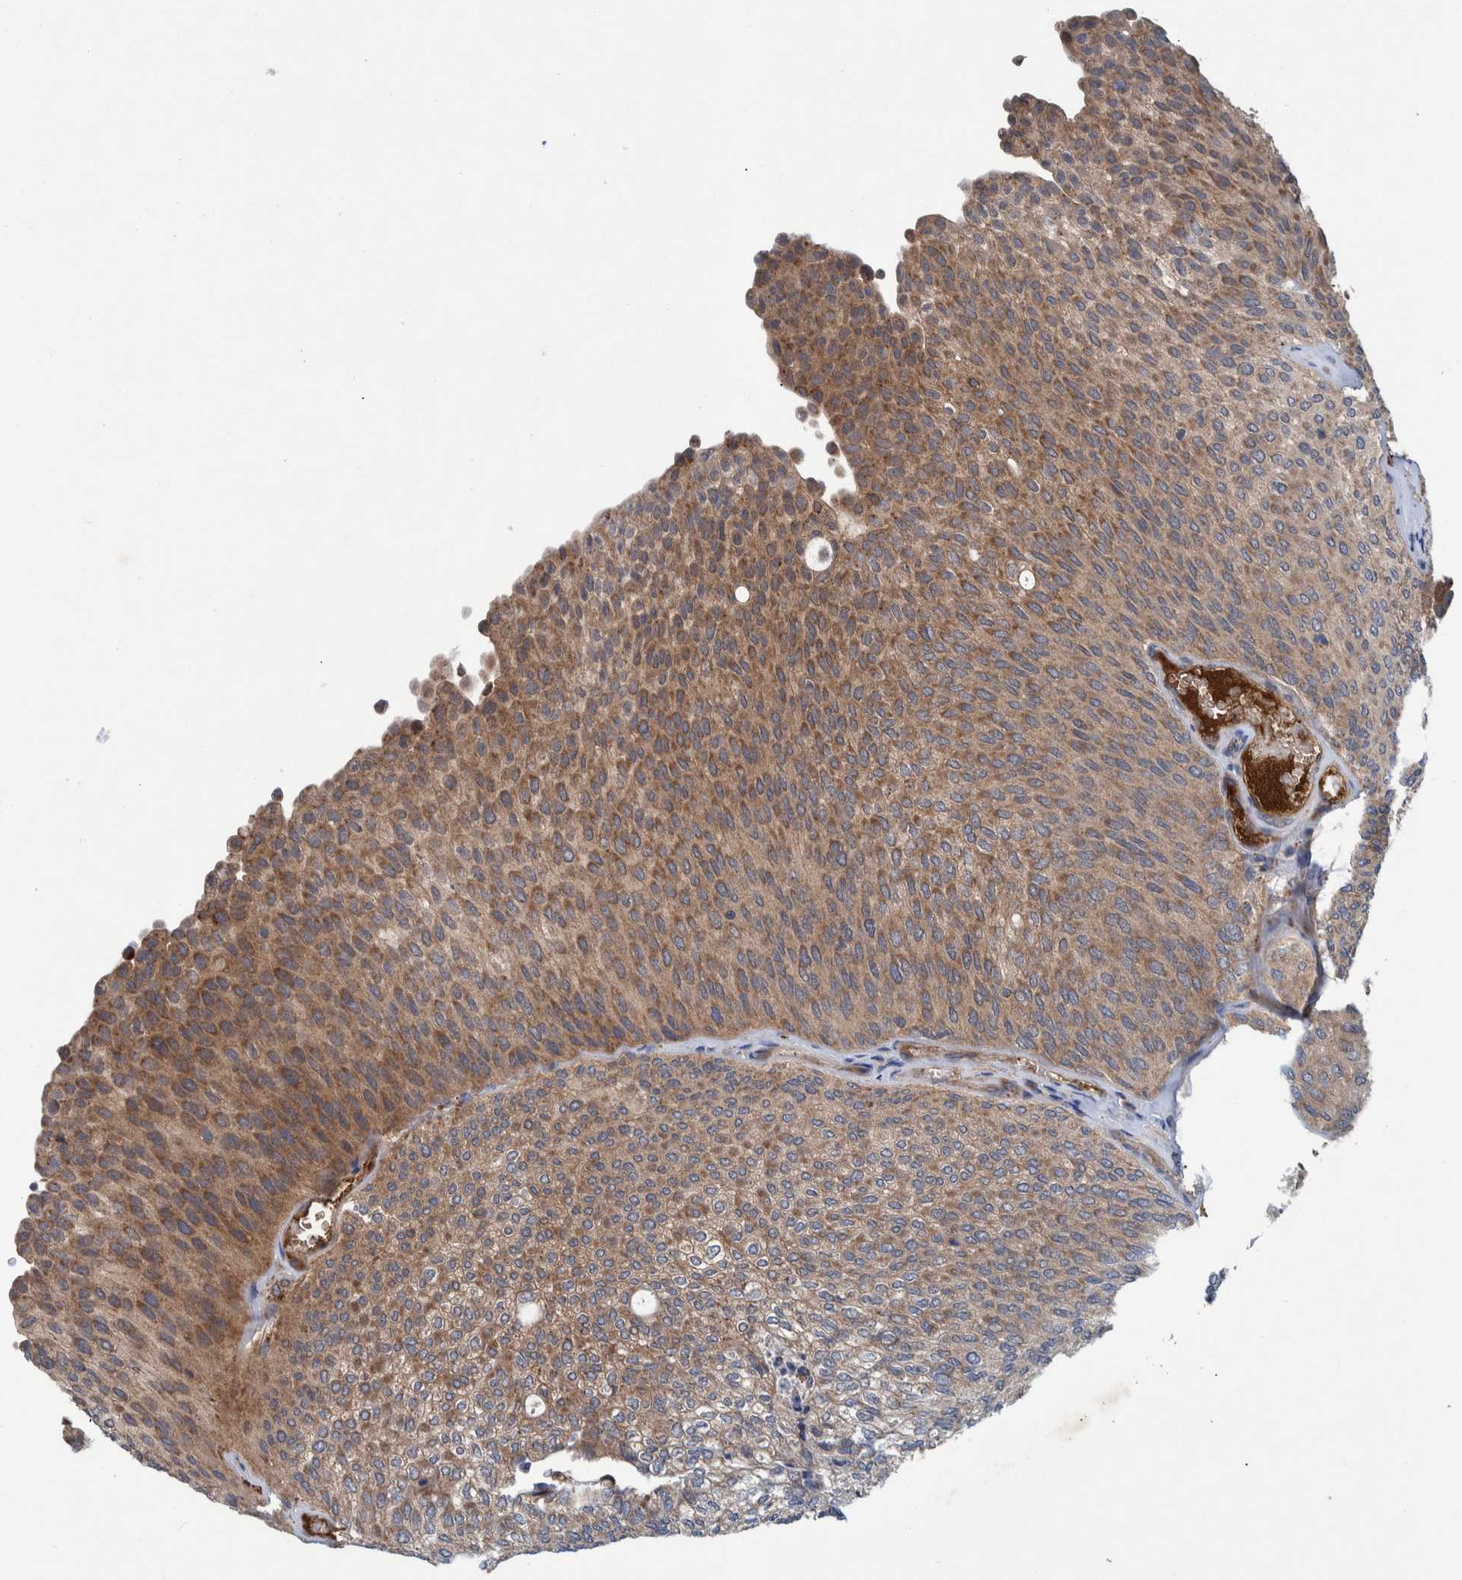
{"staining": {"intensity": "moderate", "quantity": ">75%", "location": "cytoplasmic/membranous"}, "tissue": "urothelial cancer", "cell_type": "Tumor cells", "image_type": "cancer", "snomed": [{"axis": "morphology", "description": "Urothelial carcinoma, Low grade"}, {"axis": "topography", "description": "Urinary bladder"}], "caption": "Low-grade urothelial carcinoma stained with a brown dye demonstrates moderate cytoplasmic/membranous positive staining in approximately >75% of tumor cells.", "gene": "ITIH3", "patient": {"sex": "female", "age": 79}}